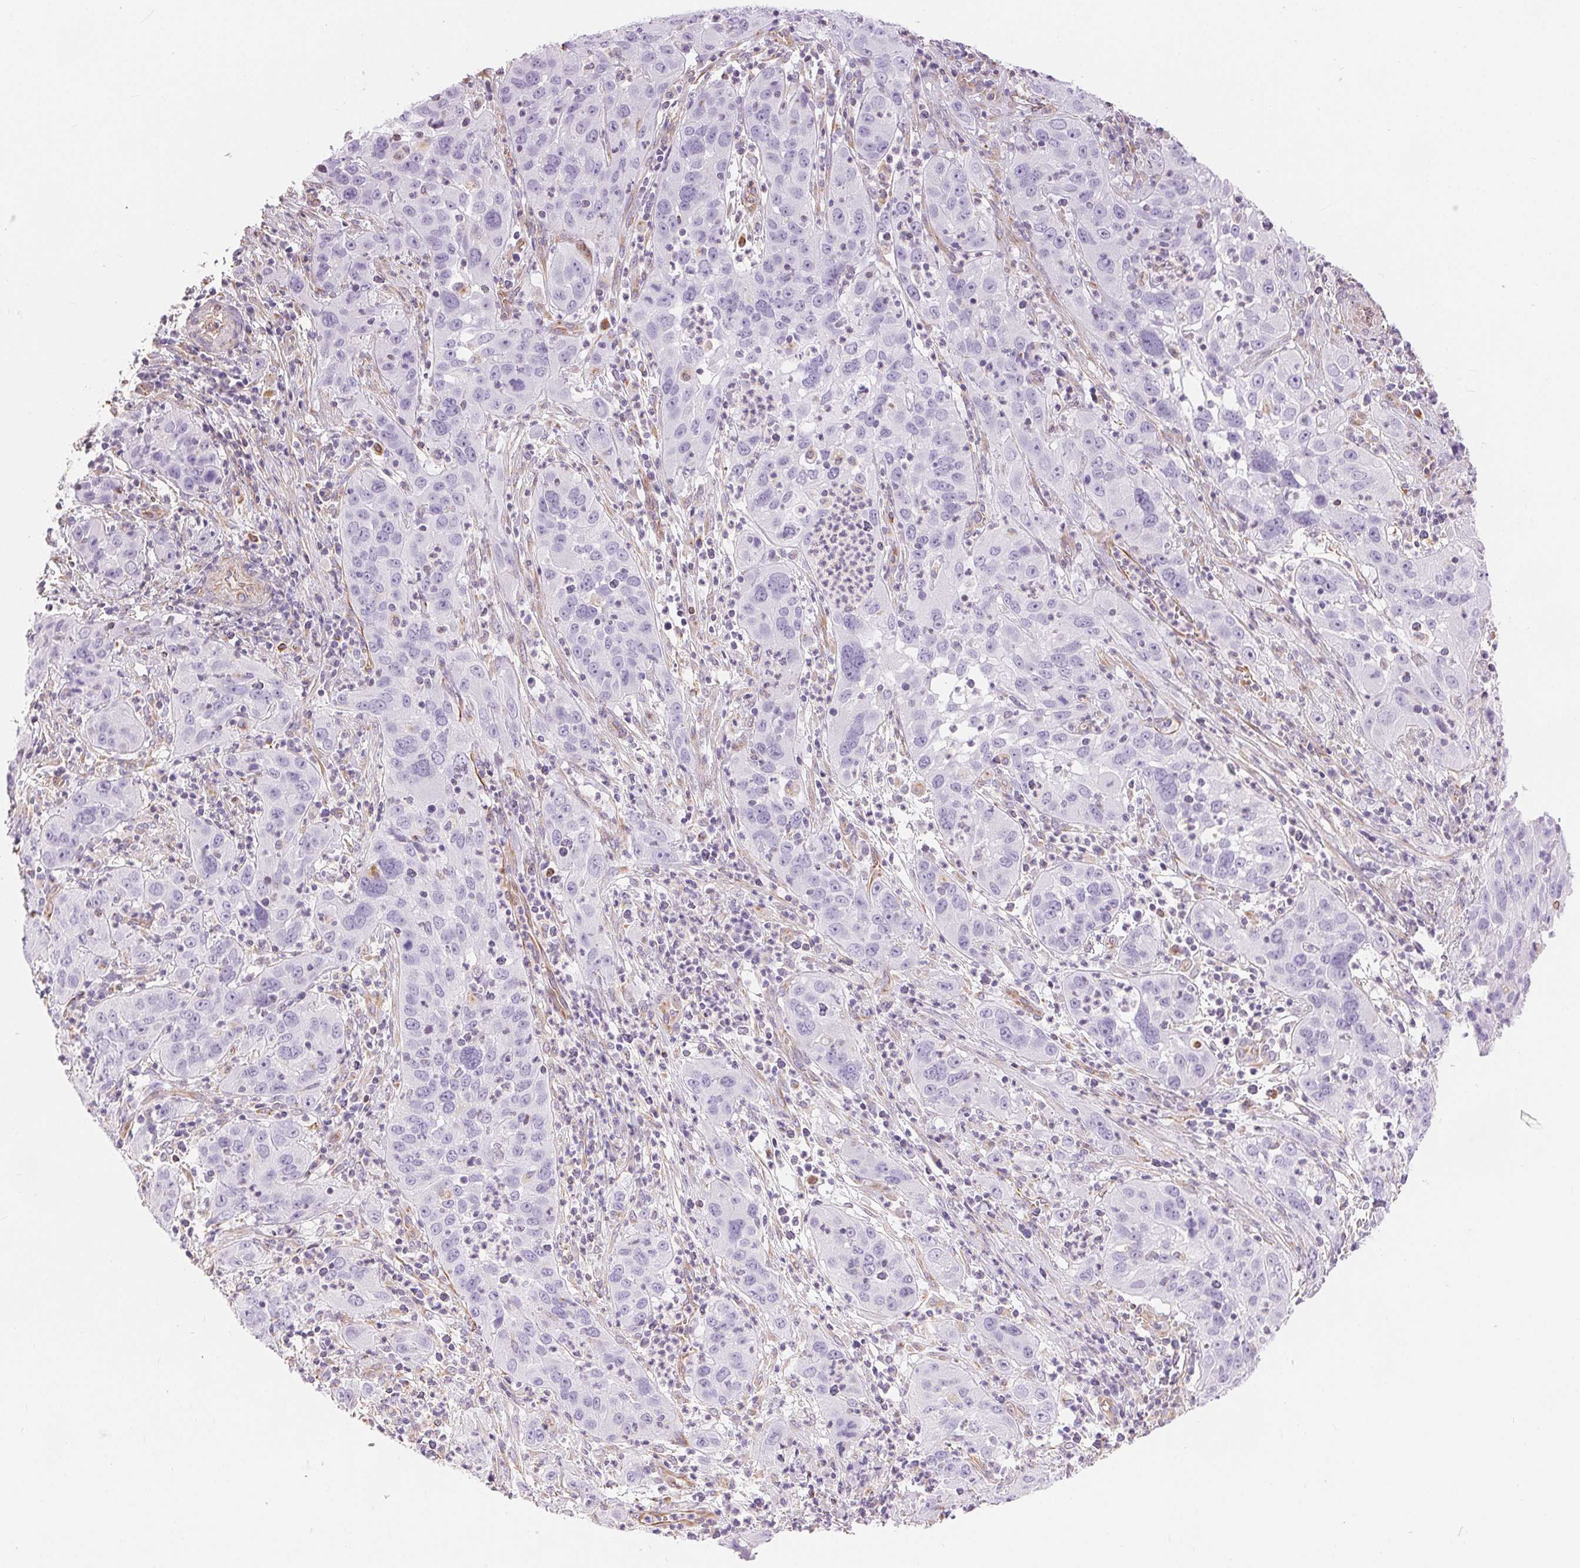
{"staining": {"intensity": "negative", "quantity": "none", "location": "none"}, "tissue": "cervical cancer", "cell_type": "Tumor cells", "image_type": "cancer", "snomed": [{"axis": "morphology", "description": "Squamous cell carcinoma, NOS"}, {"axis": "topography", "description": "Cervix"}], "caption": "This histopathology image is of cervical squamous cell carcinoma stained with IHC to label a protein in brown with the nuclei are counter-stained blue. There is no staining in tumor cells.", "gene": "GFAP", "patient": {"sex": "female", "age": 32}}